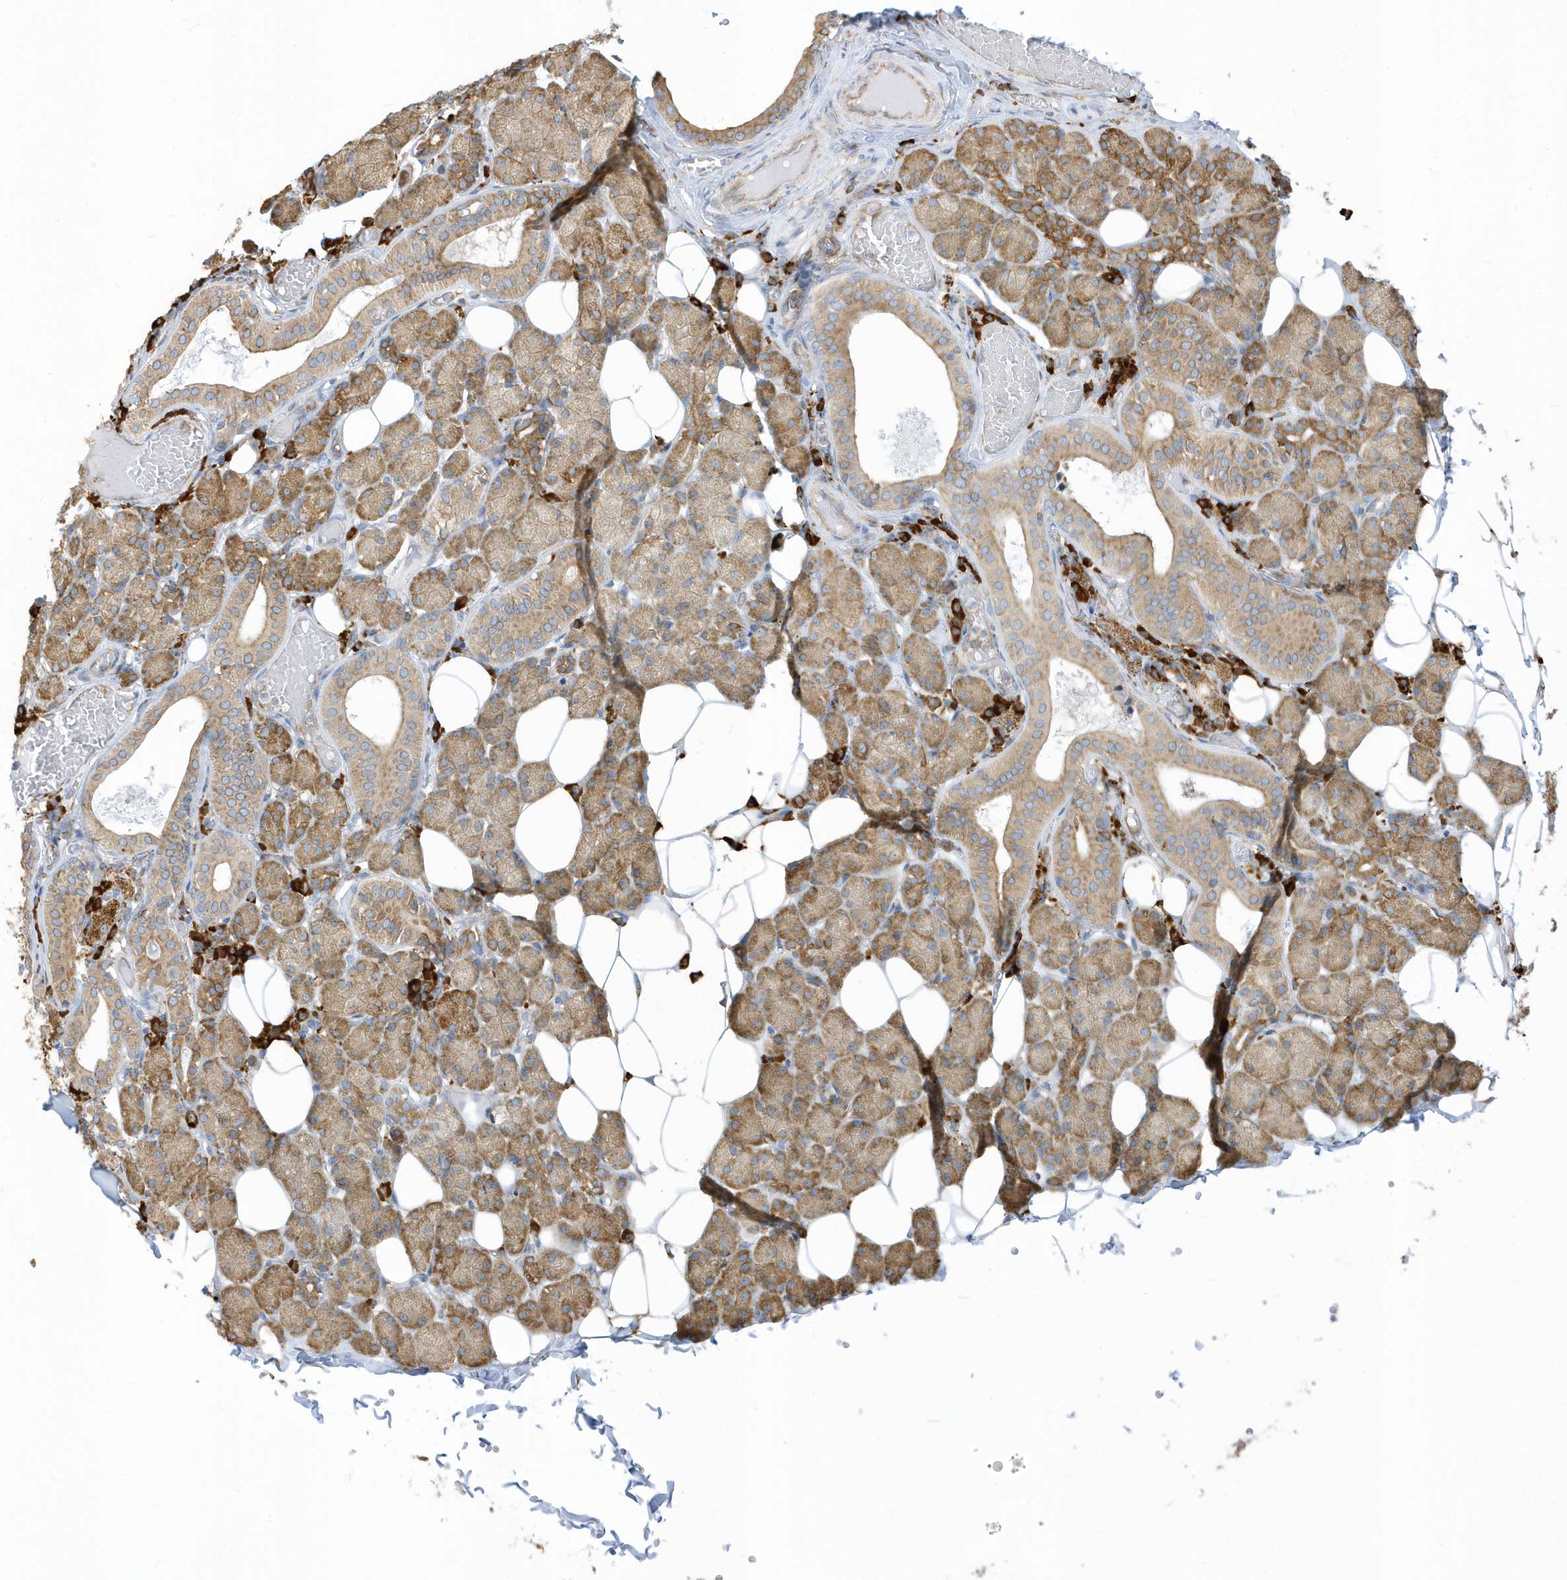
{"staining": {"intensity": "moderate", "quantity": ">75%", "location": "cytoplasmic/membranous"}, "tissue": "salivary gland", "cell_type": "Glandular cells", "image_type": "normal", "snomed": [{"axis": "morphology", "description": "Normal tissue, NOS"}, {"axis": "topography", "description": "Salivary gland"}], "caption": "This is a photomicrograph of IHC staining of normal salivary gland, which shows moderate positivity in the cytoplasmic/membranous of glandular cells.", "gene": "PDIA6", "patient": {"sex": "female", "age": 33}}